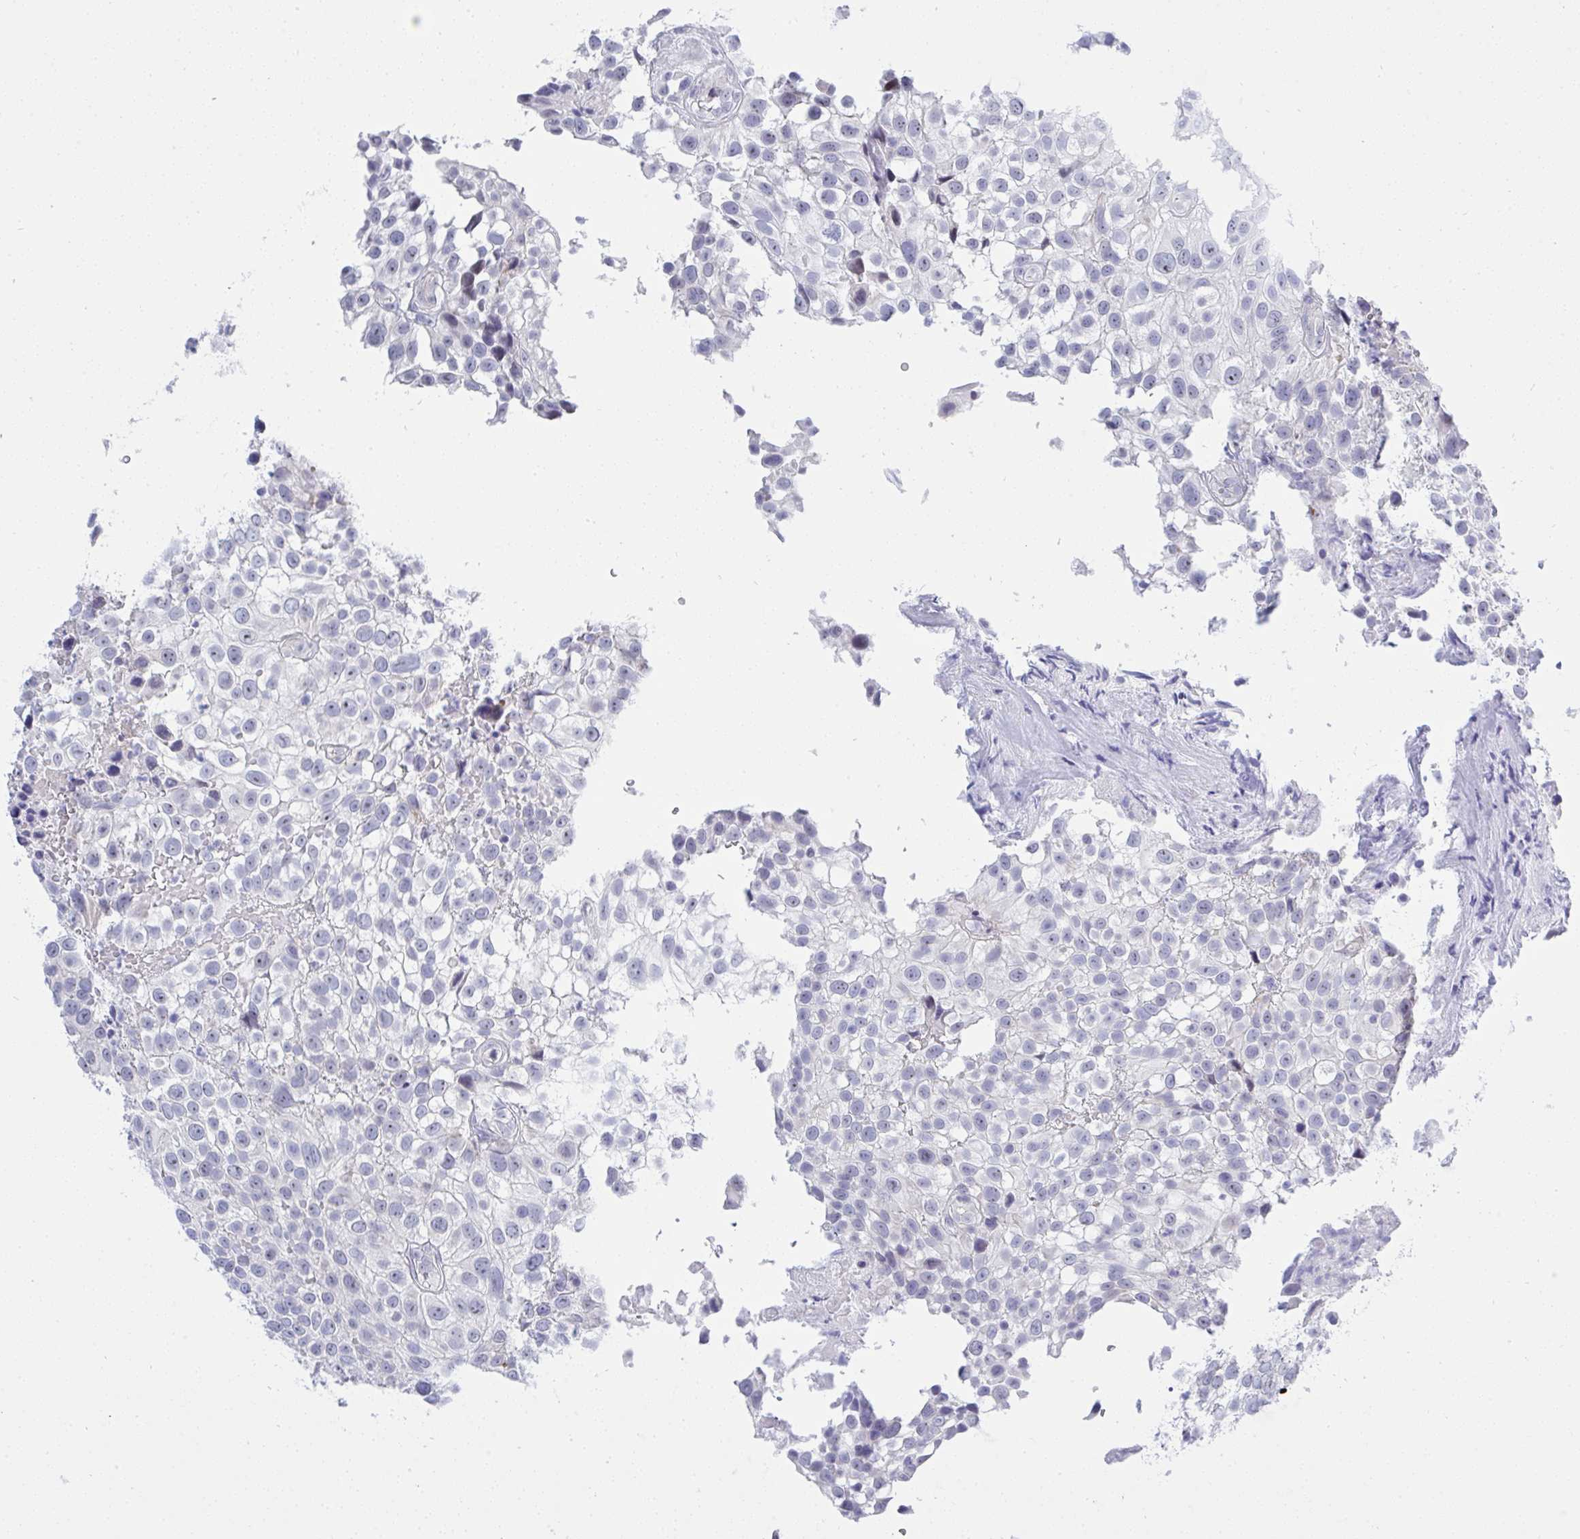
{"staining": {"intensity": "negative", "quantity": "none", "location": "none"}, "tissue": "urothelial cancer", "cell_type": "Tumor cells", "image_type": "cancer", "snomed": [{"axis": "morphology", "description": "Urothelial carcinoma, High grade"}, {"axis": "topography", "description": "Urinary bladder"}], "caption": "The immunohistochemistry (IHC) micrograph has no significant positivity in tumor cells of high-grade urothelial carcinoma tissue. (DAB immunohistochemistry, high magnification).", "gene": "MFSD4A", "patient": {"sex": "male", "age": 56}}